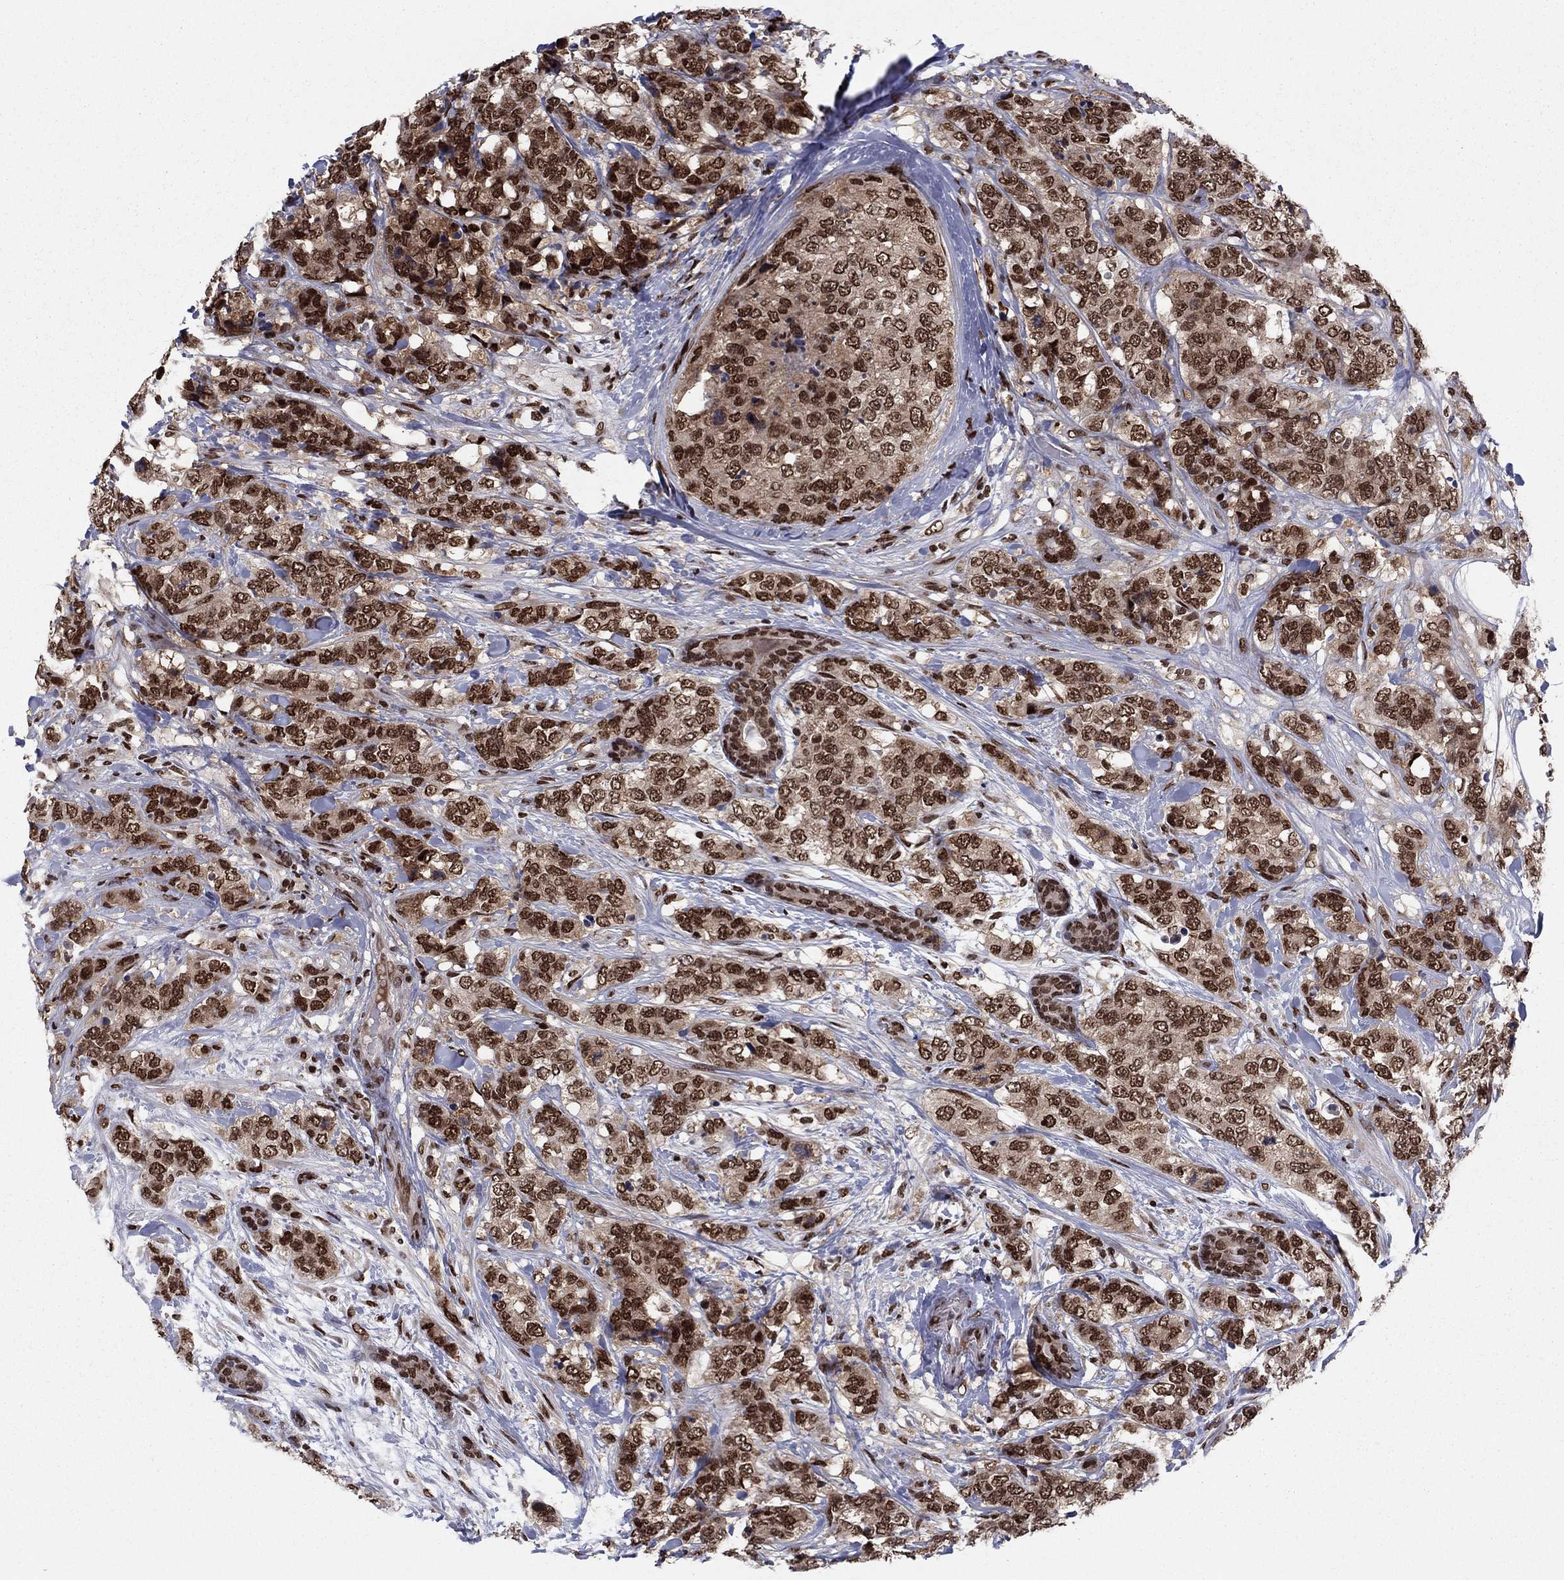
{"staining": {"intensity": "strong", "quantity": "25%-75%", "location": "nuclear"}, "tissue": "breast cancer", "cell_type": "Tumor cells", "image_type": "cancer", "snomed": [{"axis": "morphology", "description": "Lobular carcinoma"}, {"axis": "topography", "description": "Breast"}], "caption": "Immunohistochemical staining of human breast lobular carcinoma displays high levels of strong nuclear positivity in about 25%-75% of tumor cells.", "gene": "USP54", "patient": {"sex": "female", "age": 59}}